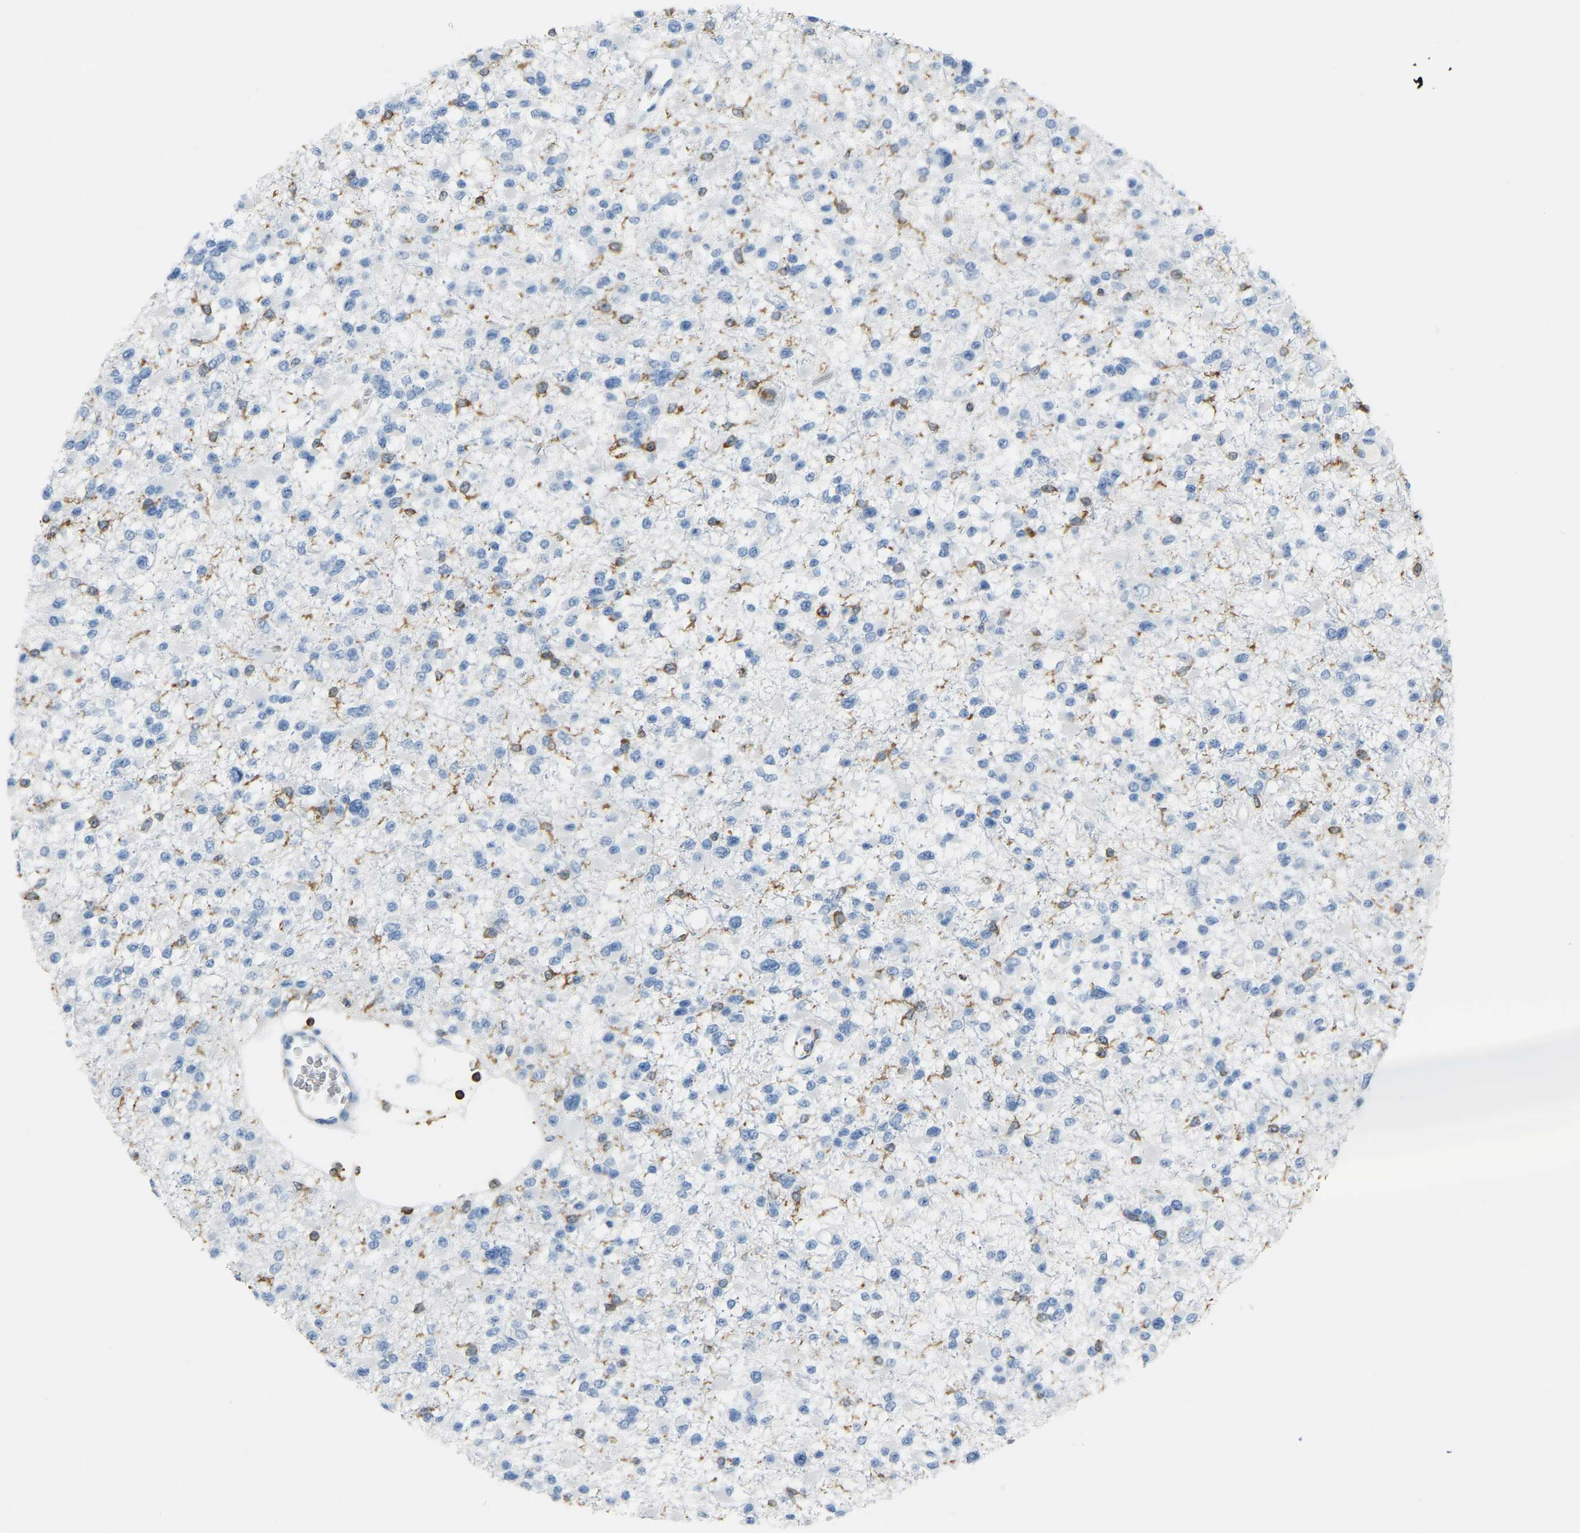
{"staining": {"intensity": "negative", "quantity": "none", "location": "none"}, "tissue": "glioma", "cell_type": "Tumor cells", "image_type": "cancer", "snomed": [{"axis": "morphology", "description": "Glioma, malignant, Low grade"}, {"axis": "topography", "description": "Brain"}], "caption": "Immunohistochemistry micrograph of neoplastic tissue: glioma stained with DAB (3,3'-diaminobenzidine) displays no significant protein positivity in tumor cells.", "gene": "ARHGAP45", "patient": {"sex": "female", "age": 22}}